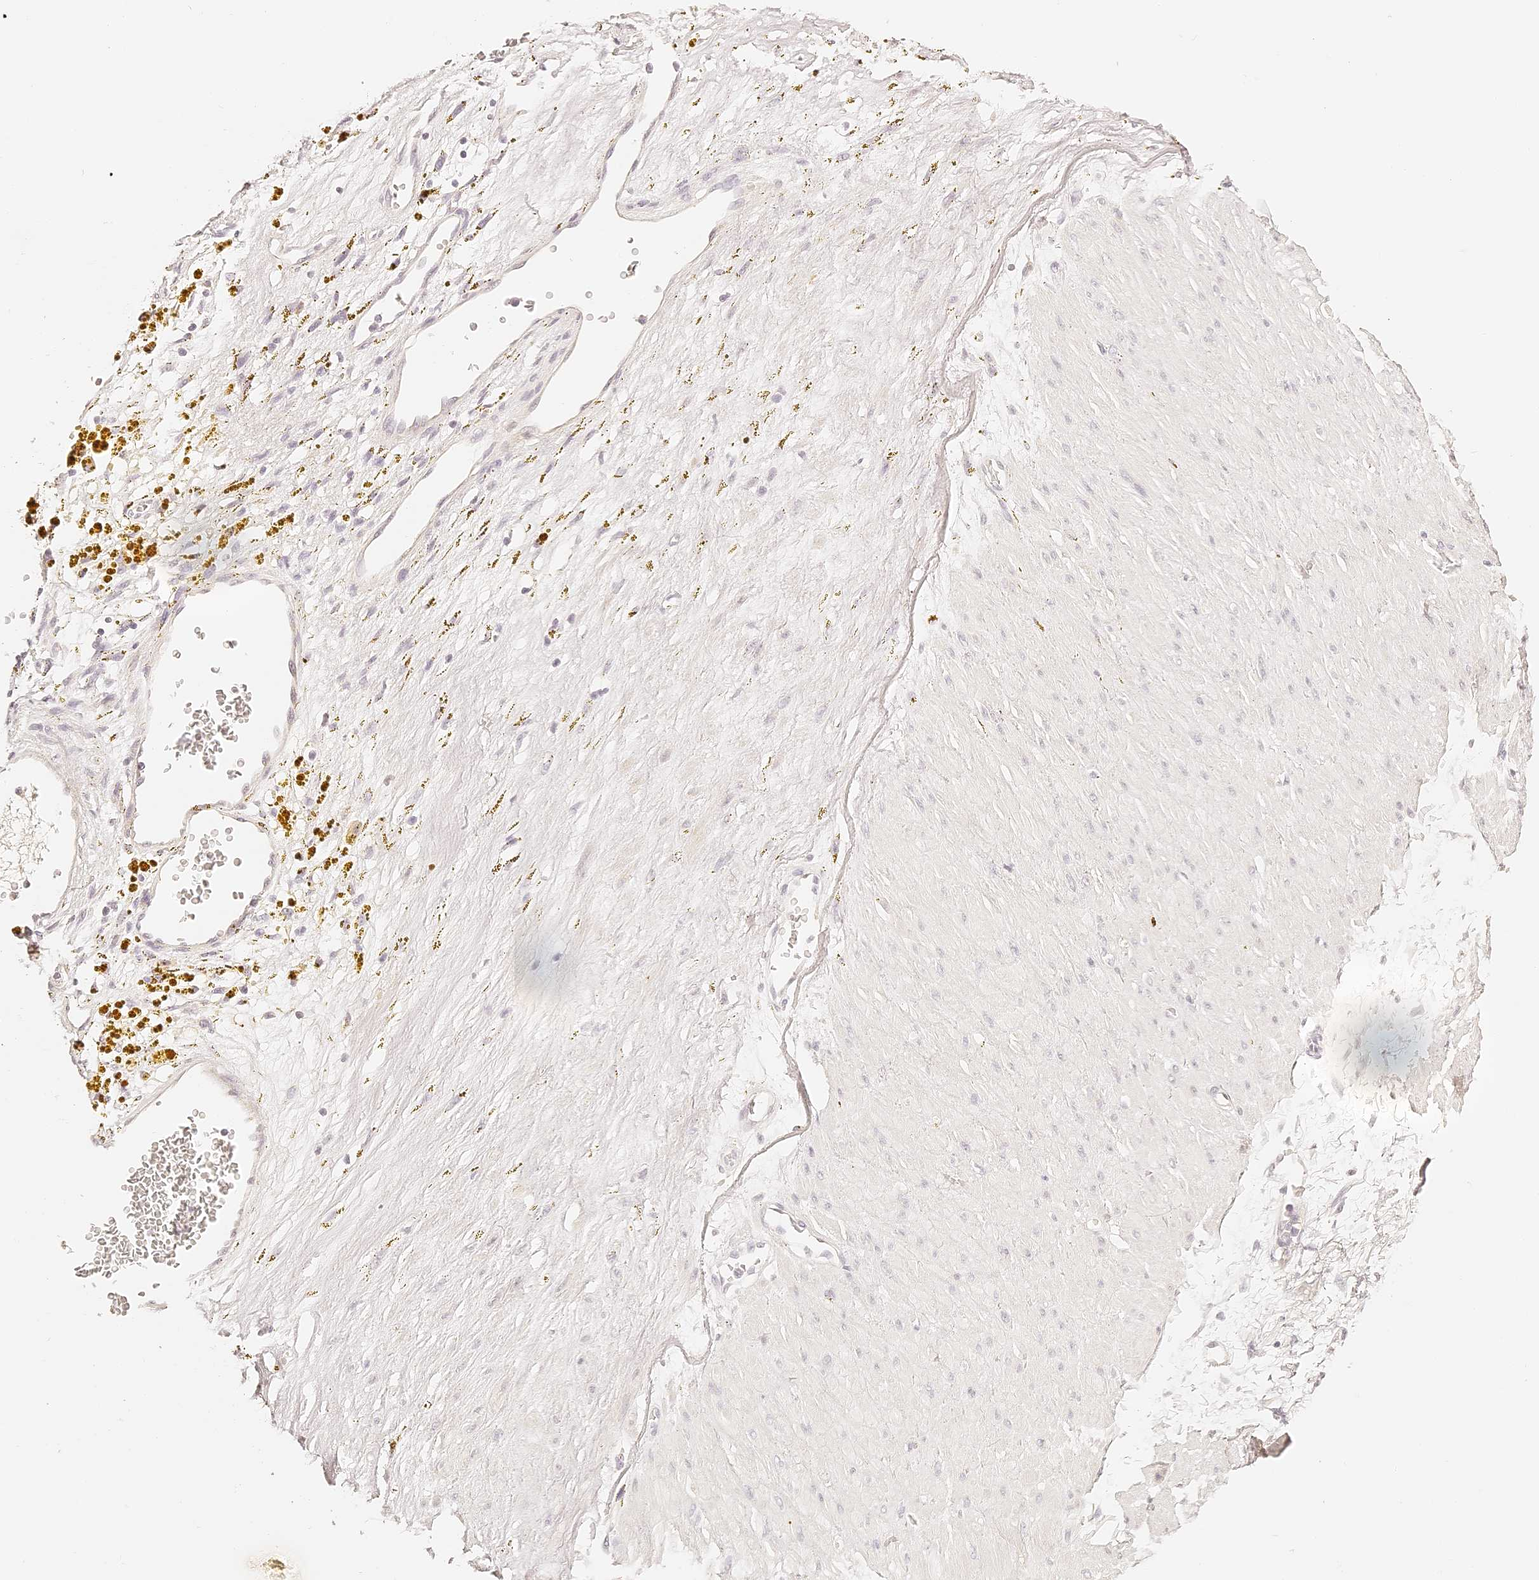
{"staining": {"intensity": "negative", "quantity": "none", "location": "none"}, "tissue": "soft tissue", "cell_type": "Fibroblasts", "image_type": "normal", "snomed": [{"axis": "morphology", "description": "Normal tissue, NOS"}, {"axis": "topography", "description": "Soft tissue"}], "caption": "The micrograph shows no staining of fibroblasts in normal soft tissue.", "gene": "TRIM45", "patient": {"sex": "male", "age": 72}}